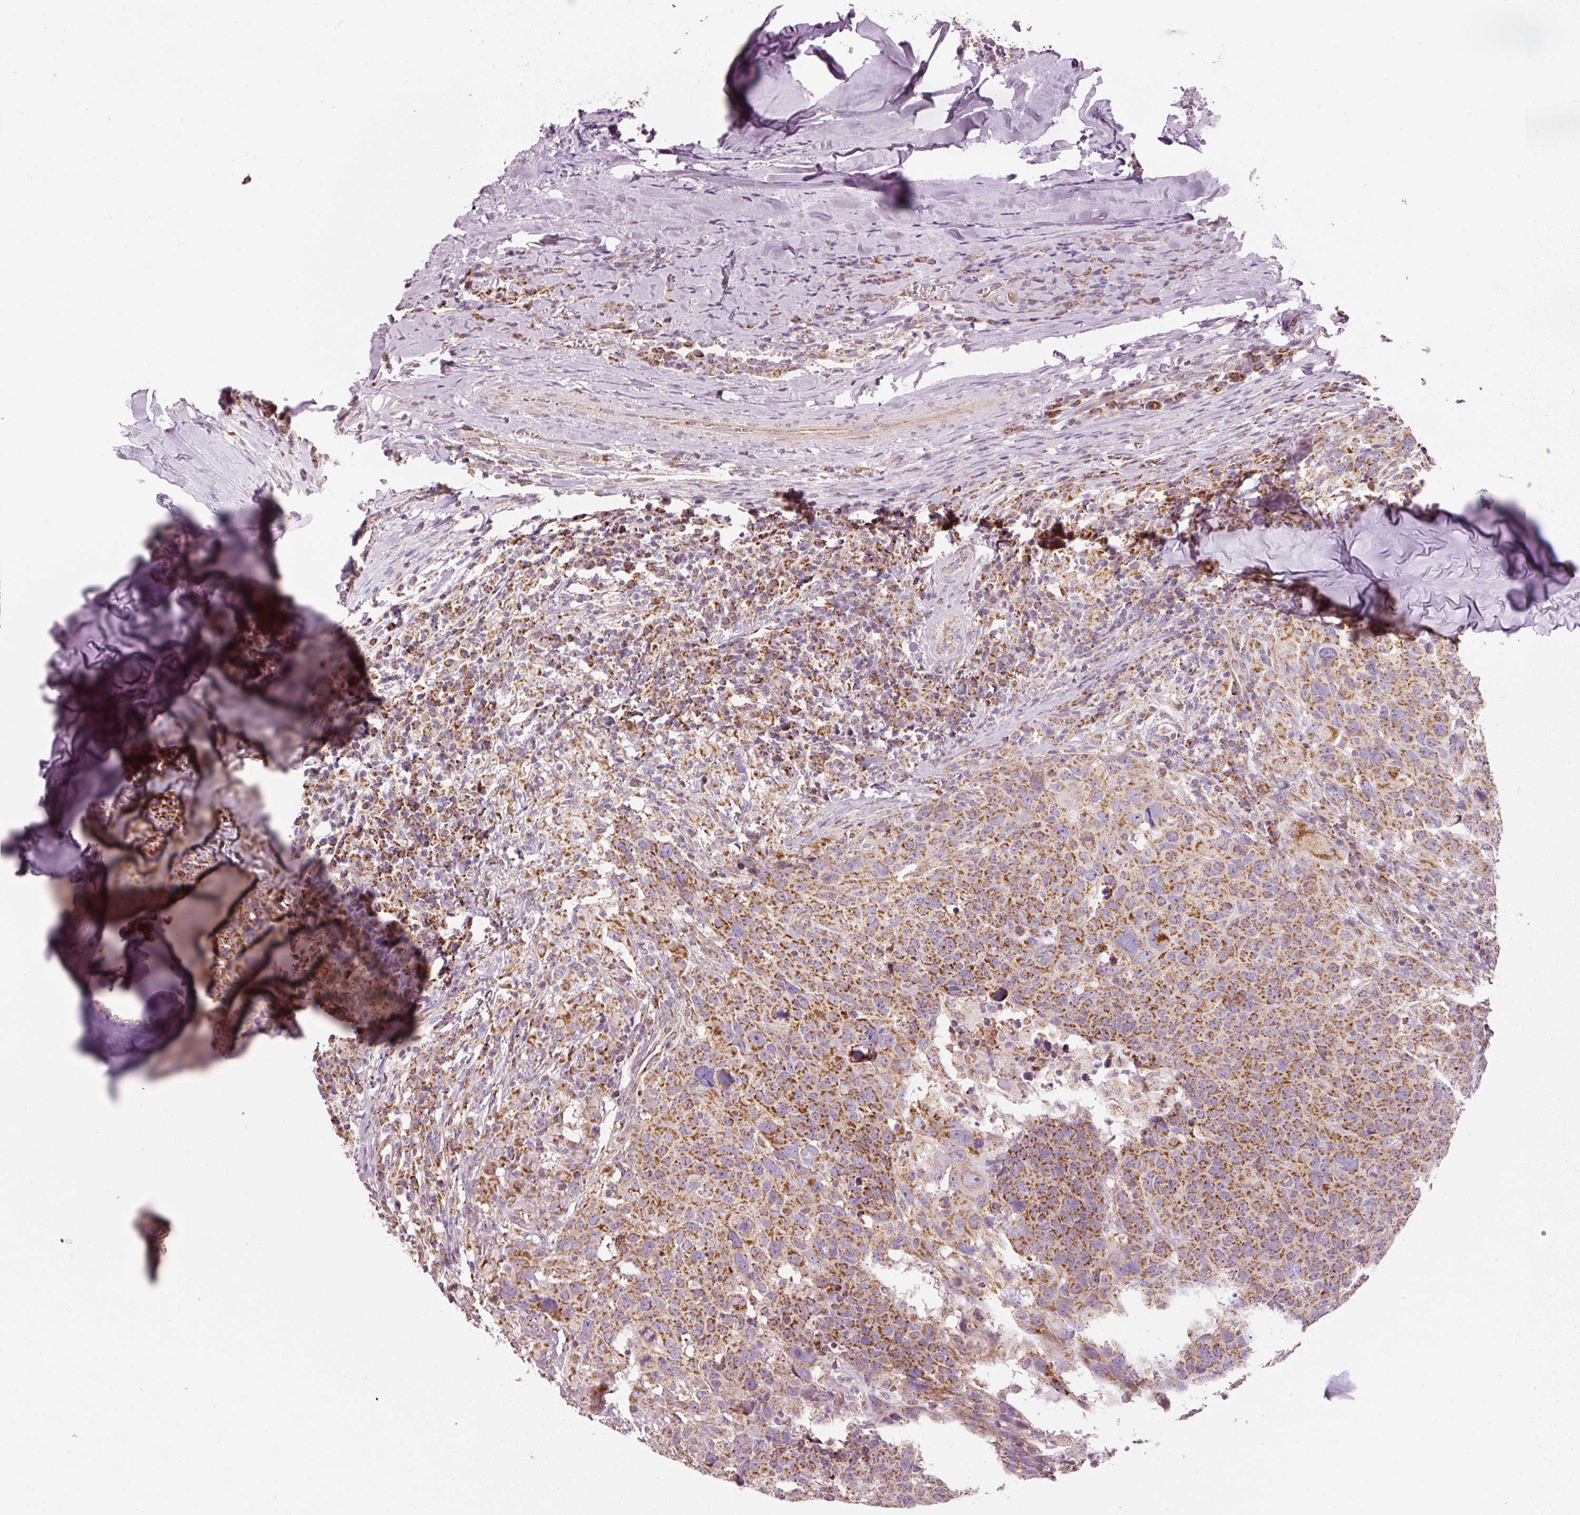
{"staining": {"intensity": "strong", "quantity": ">75%", "location": "cytoplasmic/membranous"}, "tissue": "head and neck cancer", "cell_type": "Tumor cells", "image_type": "cancer", "snomed": [{"axis": "morphology", "description": "Normal tissue, NOS"}, {"axis": "morphology", "description": "Squamous cell carcinoma, NOS"}, {"axis": "topography", "description": "Skeletal muscle"}, {"axis": "topography", "description": "Vascular tissue"}, {"axis": "topography", "description": "Peripheral nerve tissue"}, {"axis": "topography", "description": "Head-Neck"}], "caption": "The photomicrograph displays immunohistochemical staining of head and neck cancer (squamous cell carcinoma). There is strong cytoplasmic/membranous staining is identified in about >75% of tumor cells. (Brightfield microscopy of DAB IHC at high magnification).", "gene": "NDUFB4", "patient": {"sex": "male", "age": 66}}